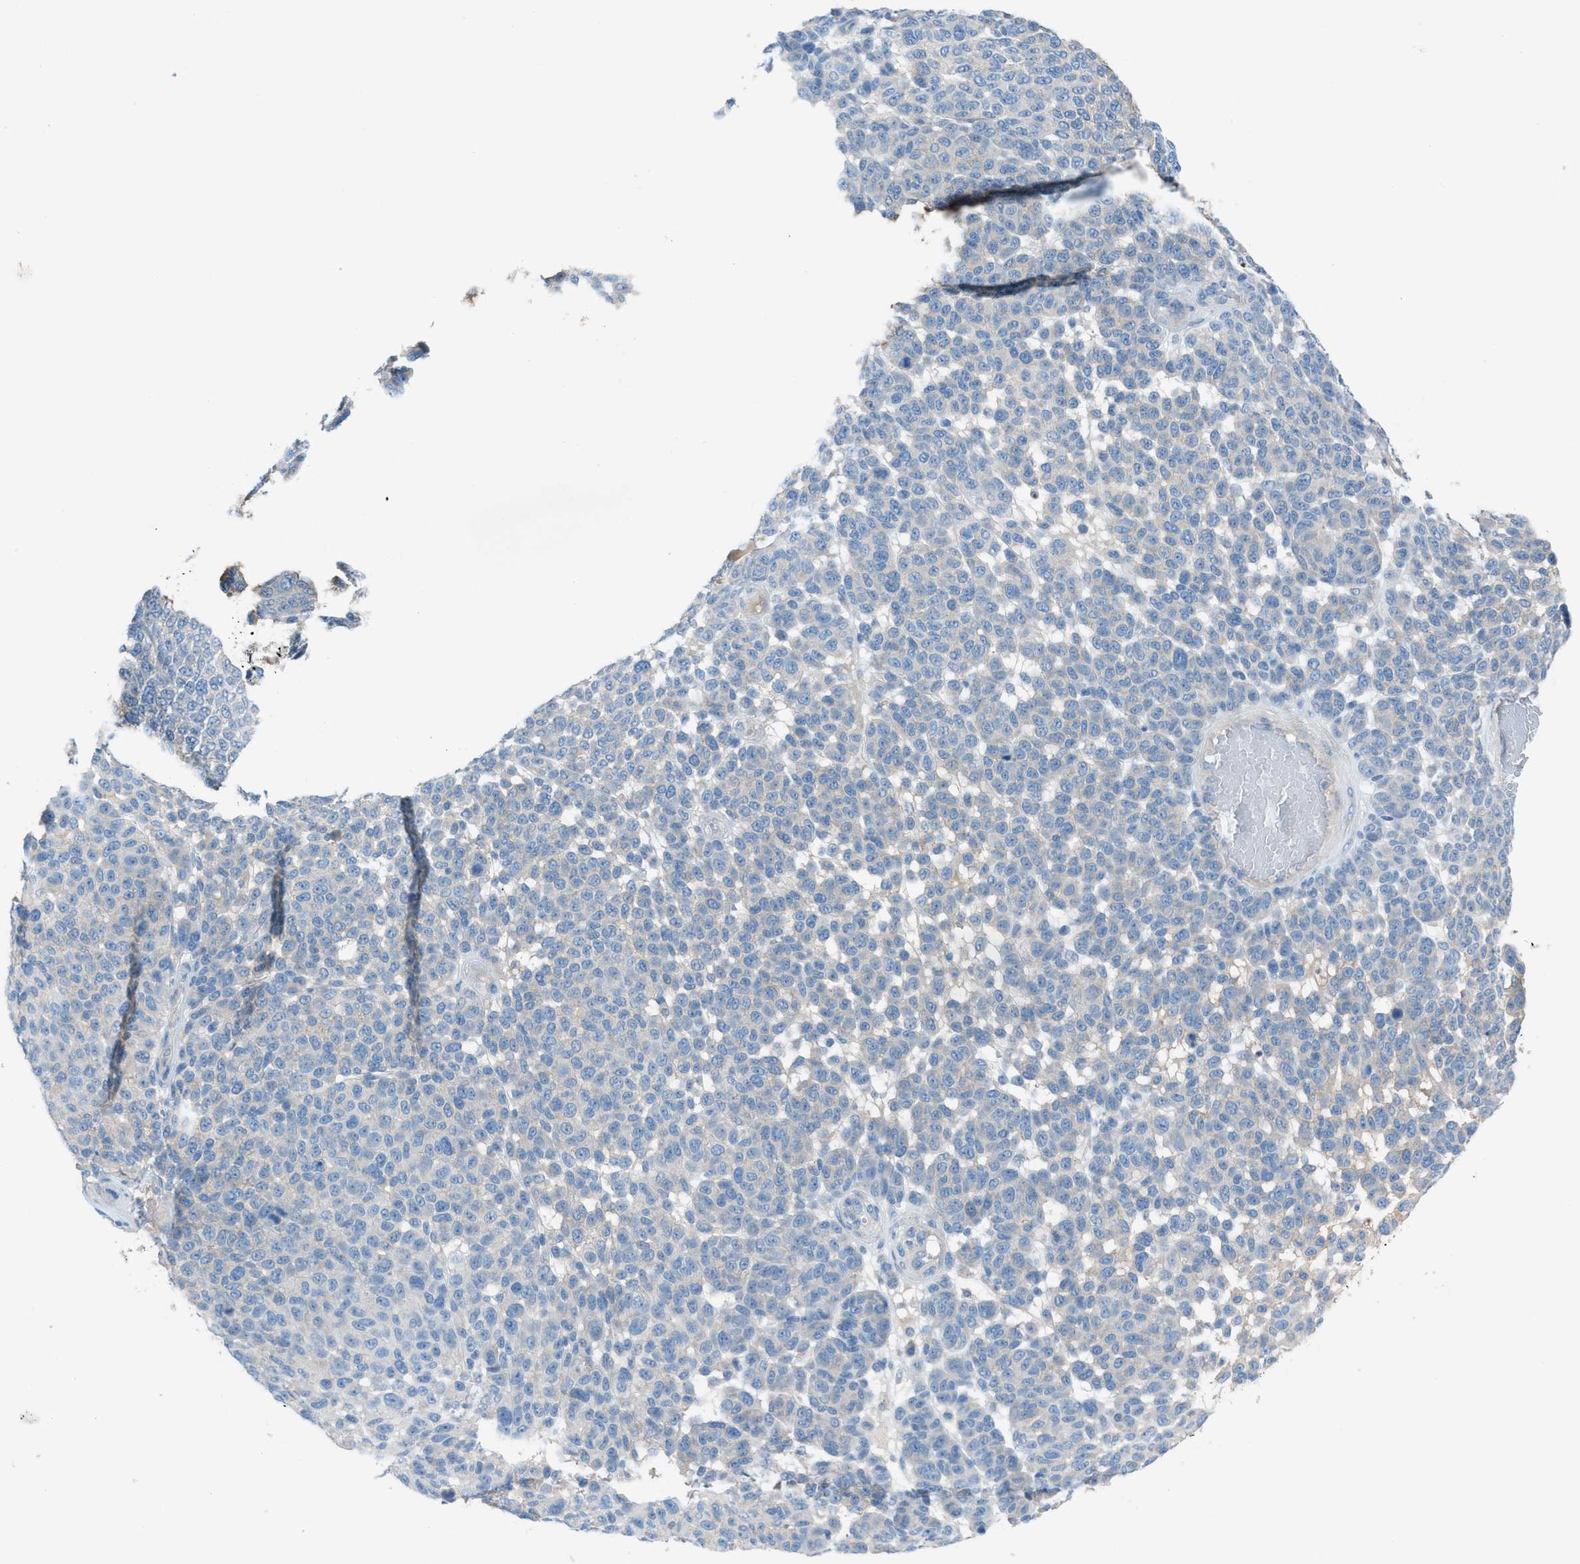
{"staining": {"intensity": "negative", "quantity": "none", "location": "none"}, "tissue": "melanoma", "cell_type": "Tumor cells", "image_type": "cancer", "snomed": [{"axis": "morphology", "description": "Malignant melanoma, NOS"}, {"axis": "topography", "description": "Skin"}], "caption": "The histopathology image reveals no staining of tumor cells in malignant melanoma.", "gene": "C5AR2", "patient": {"sex": "male", "age": 59}}